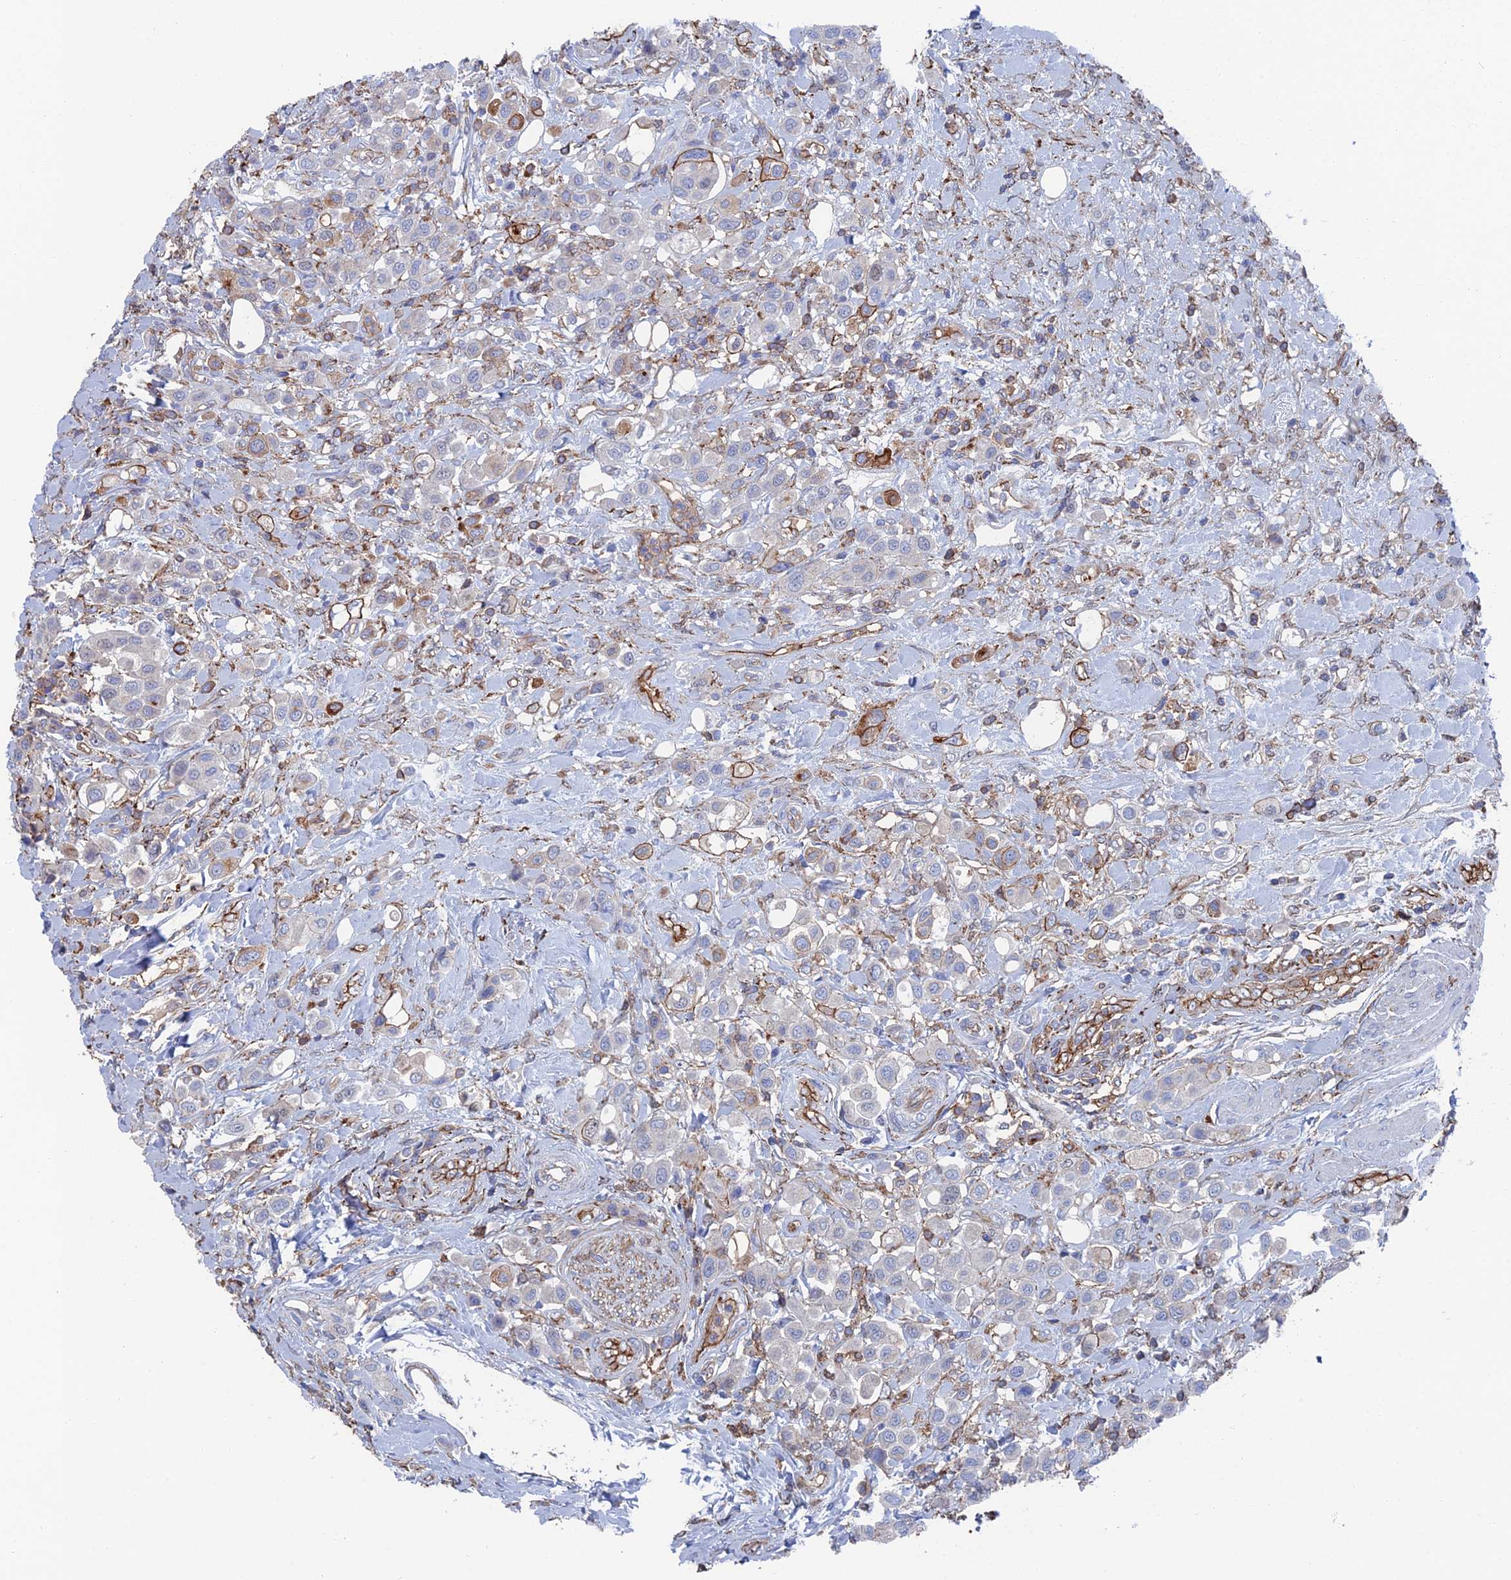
{"staining": {"intensity": "weak", "quantity": "<25%", "location": "cytoplasmic/membranous"}, "tissue": "urothelial cancer", "cell_type": "Tumor cells", "image_type": "cancer", "snomed": [{"axis": "morphology", "description": "Urothelial carcinoma, High grade"}, {"axis": "topography", "description": "Urinary bladder"}], "caption": "The immunohistochemistry (IHC) micrograph has no significant expression in tumor cells of urothelial cancer tissue.", "gene": "SNX11", "patient": {"sex": "male", "age": 50}}